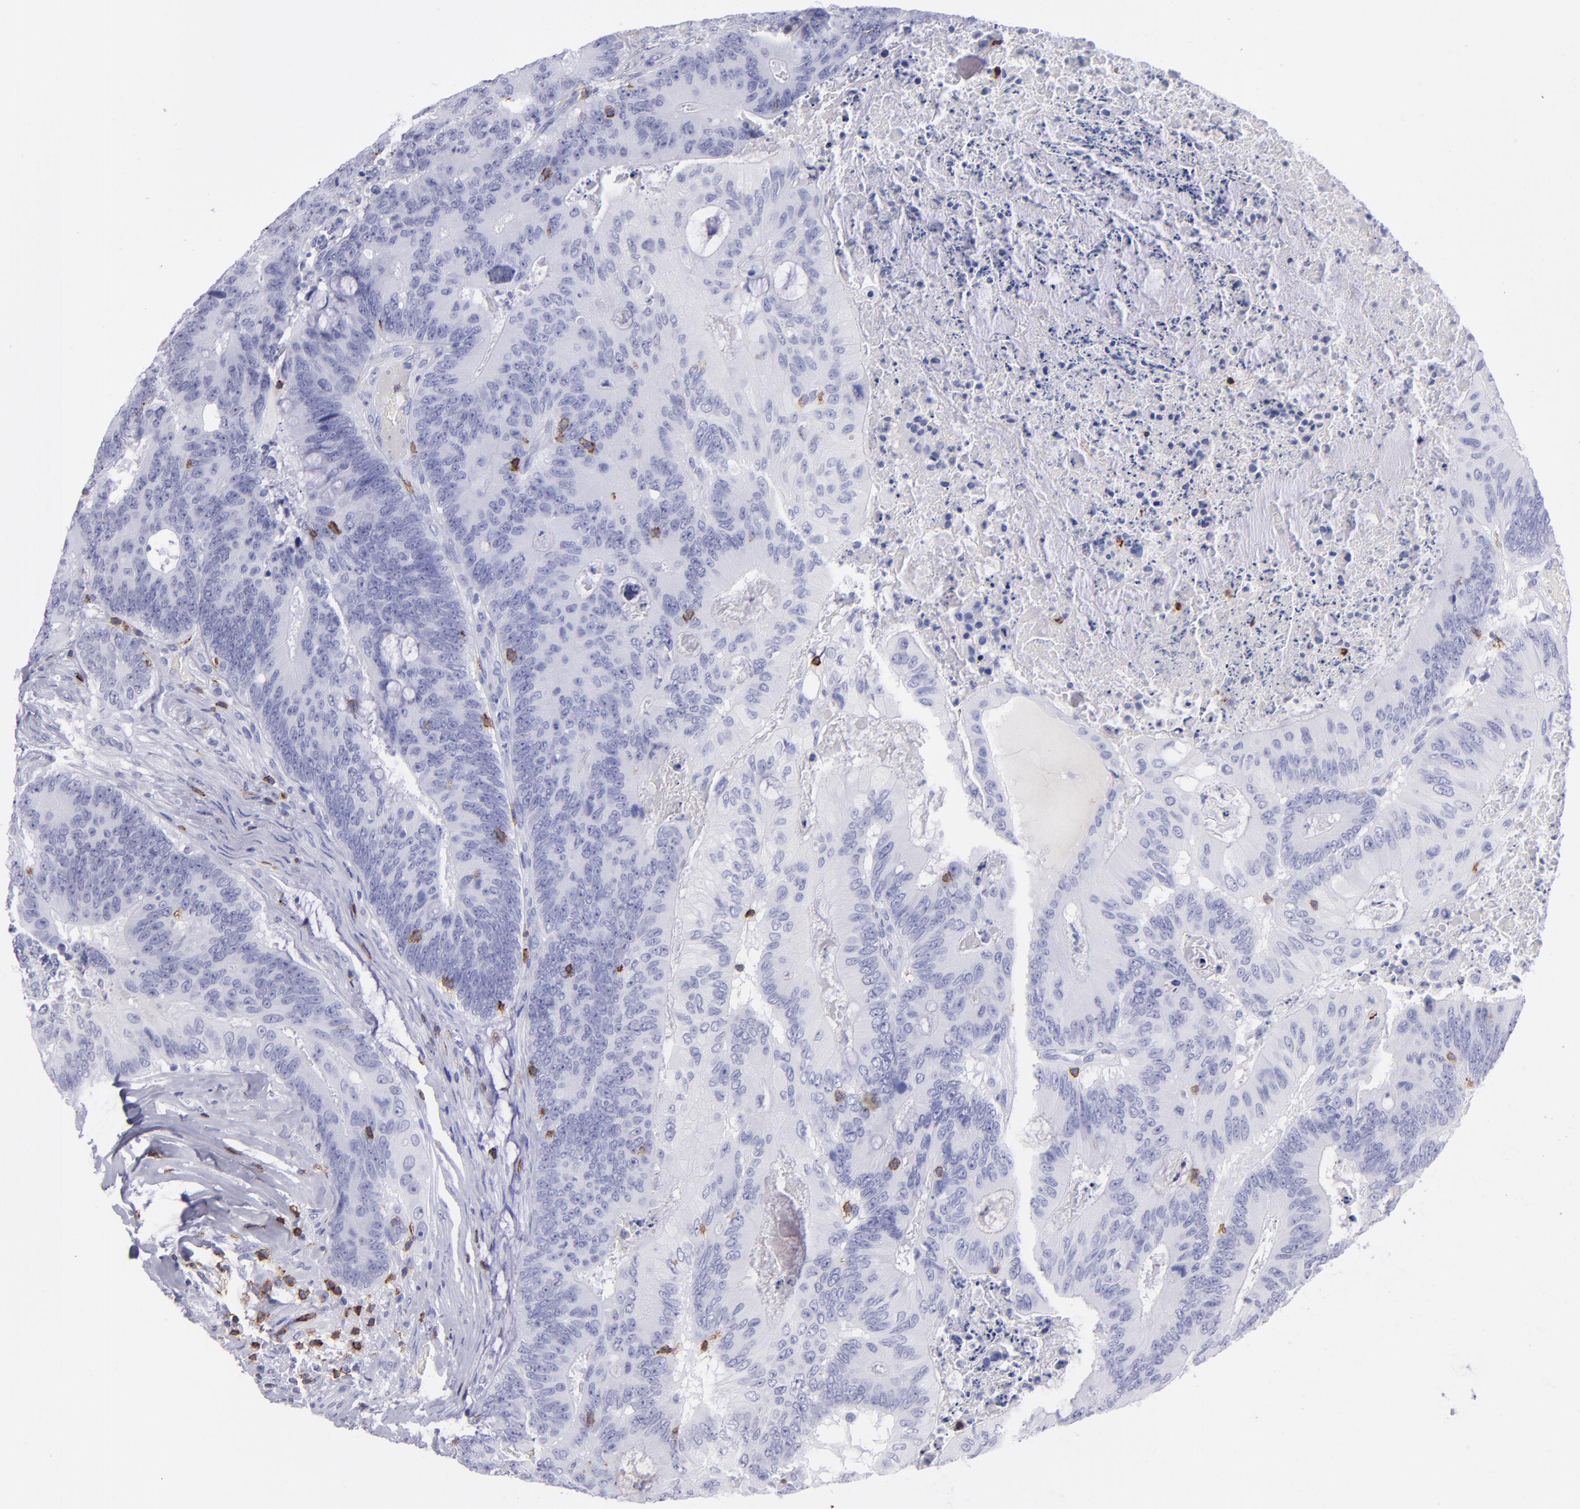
{"staining": {"intensity": "negative", "quantity": "none", "location": "none"}, "tissue": "colorectal cancer", "cell_type": "Tumor cells", "image_type": "cancer", "snomed": [{"axis": "morphology", "description": "Adenocarcinoma, NOS"}, {"axis": "topography", "description": "Colon"}], "caption": "Immunohistochemical staining of adenocarcinoma (colorectal) displays no significant expression in tumor cells. (Immunohistochemistry (ihc), brightfield microscopy, high magnification).", "gene": "CD6", "patient": {"sex": "male", "age": 65}}